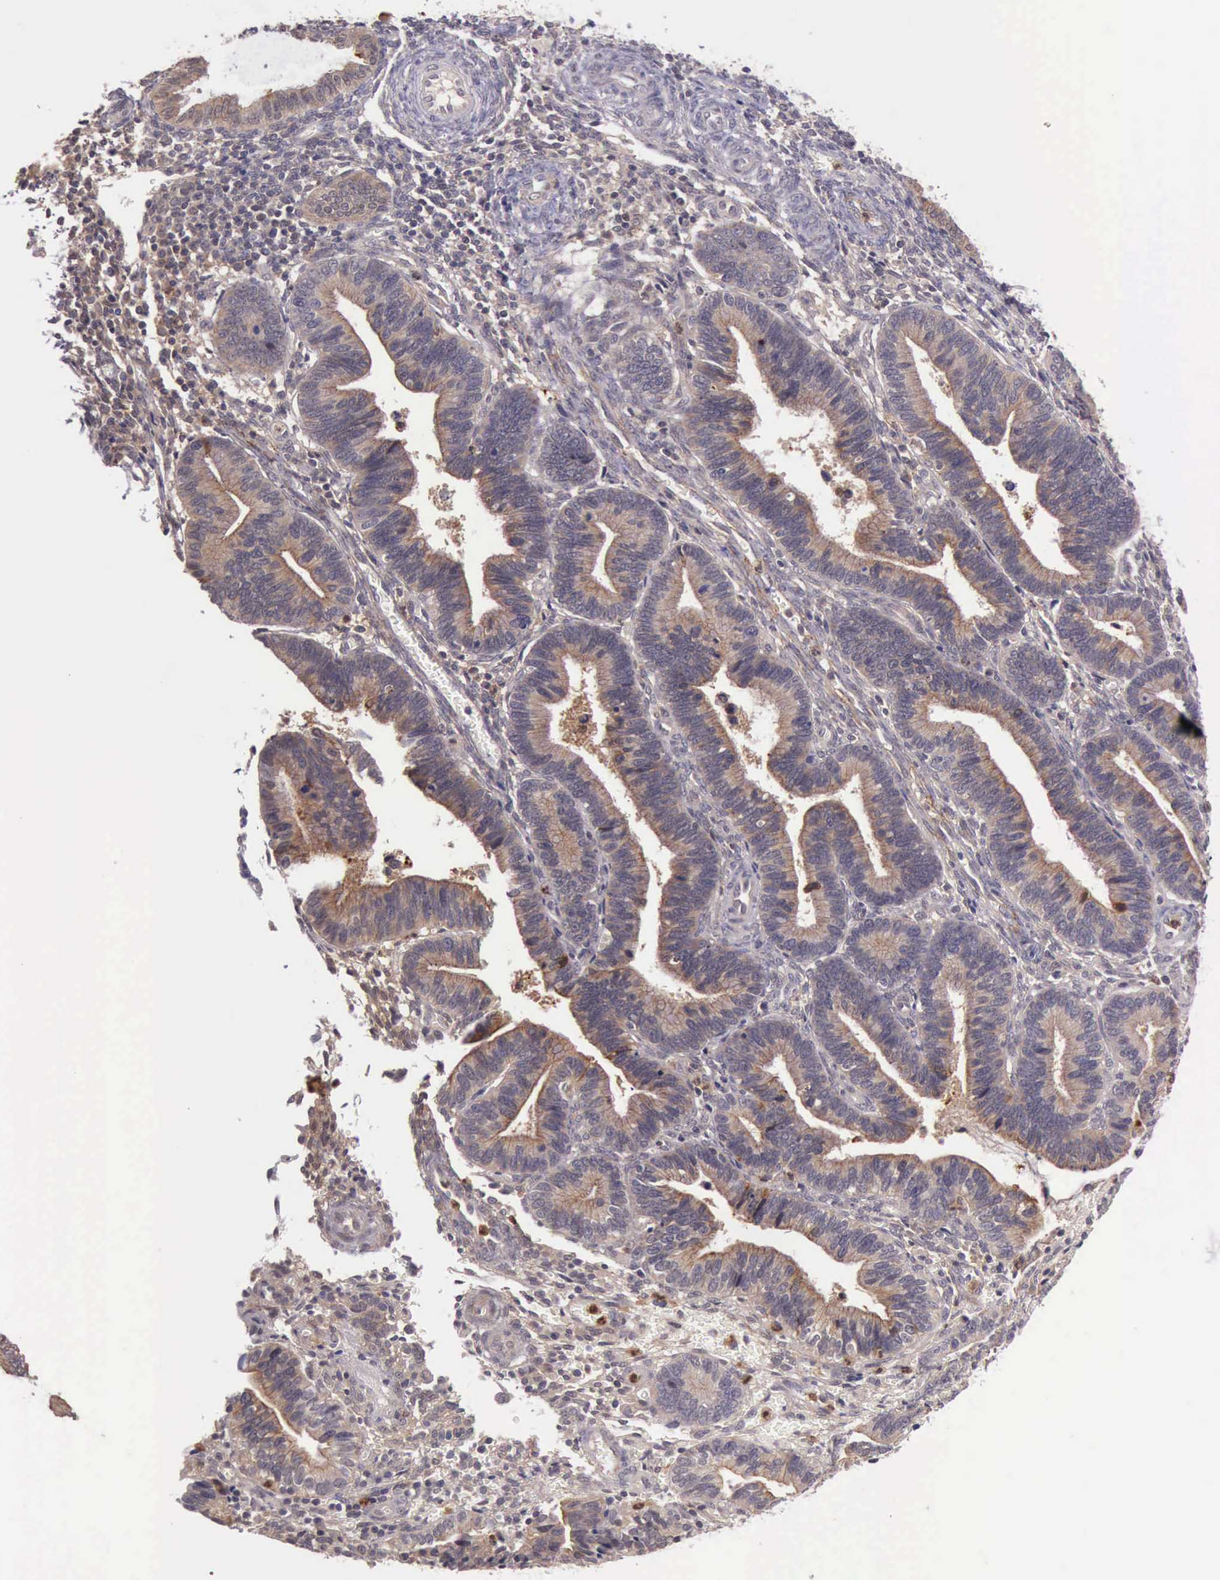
{"staining": {"intensity": "negative", "quantity": "none", "location": "none"}, "tissue": "endometrium", "cell_type": "Cells in endometrial stroma", "image_type": "normal", "snomed": [{"axis": "morphology", "description": "Normal tissue, NOS"}, {"axis": "topography", "description": "Endometrium"}], "caption": "Protein analysis of normal endometrium displays no significant positivity in cells in endometrial stroma. The staining is performed using DAB (3,3'-diaminobenzidine) brown chromogen with nuclei counter-stained in using hematoxylin.", "gene": "PRICKLE3", "patient": {"sex": "female", "age": 36}}